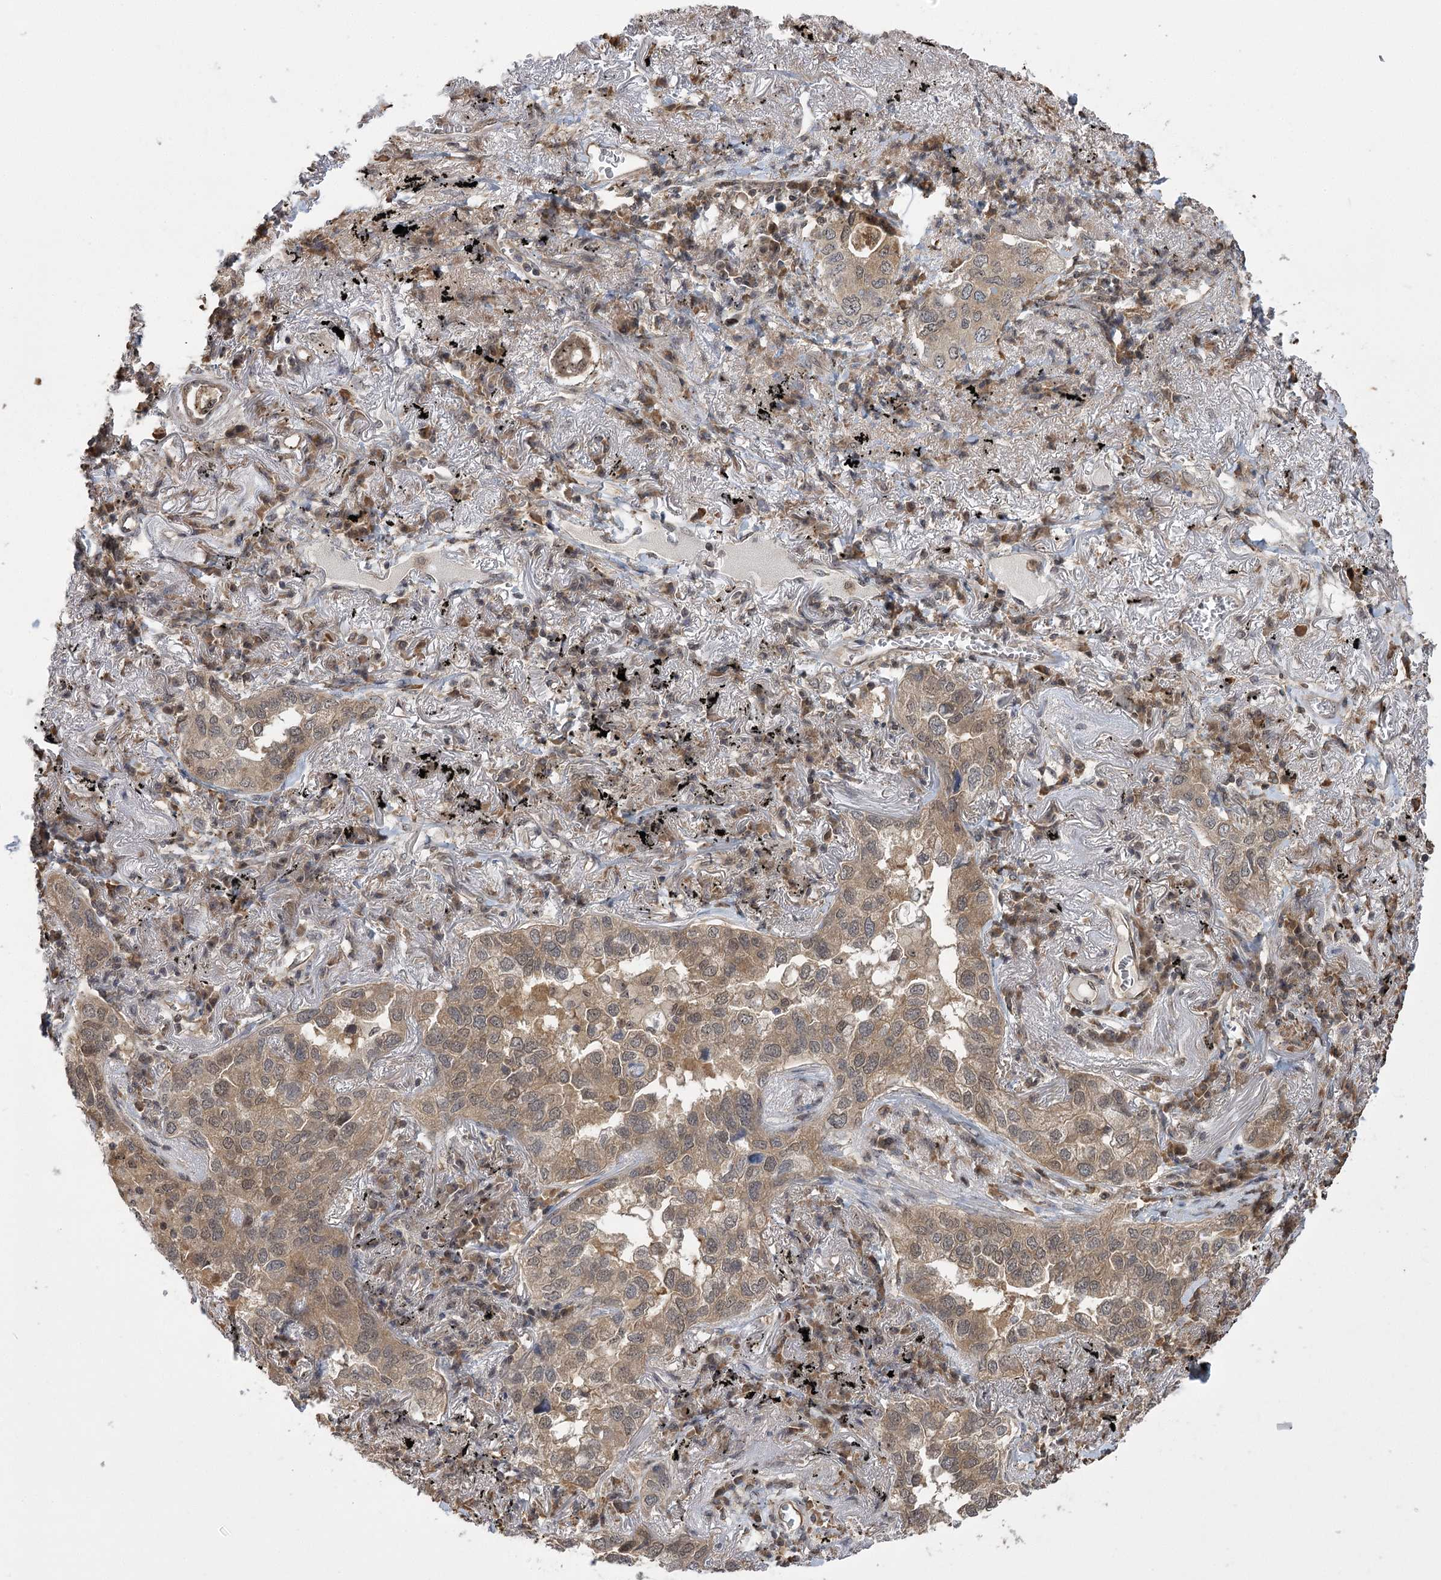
{"staining": {"intensity": "weak", "quantity": ">75%", "location": "cytoplasmic/membranous"}, "tissue": "lung cancer", "cell_type": "Tumor cells", "image_type": "cancer", "snomed": [{"axis": "morphology", "description": "Adenocarcinoma, NOS"}, {"axis": "topography", "description": "Lung"}], "caption": "Immunohistochemistry histopathology image of neoplastic tissue: human lung cancer (adenocarcinoma) stained using immunohistochemistry shows low levels of weak protein expression localized specifically in the cytoplasmic/membranous of tumor cells, appearing as a cytoplasmic/membranous brown color.", "gene": "SERGEF", "patient": {"sex": "male", "age": 65}}